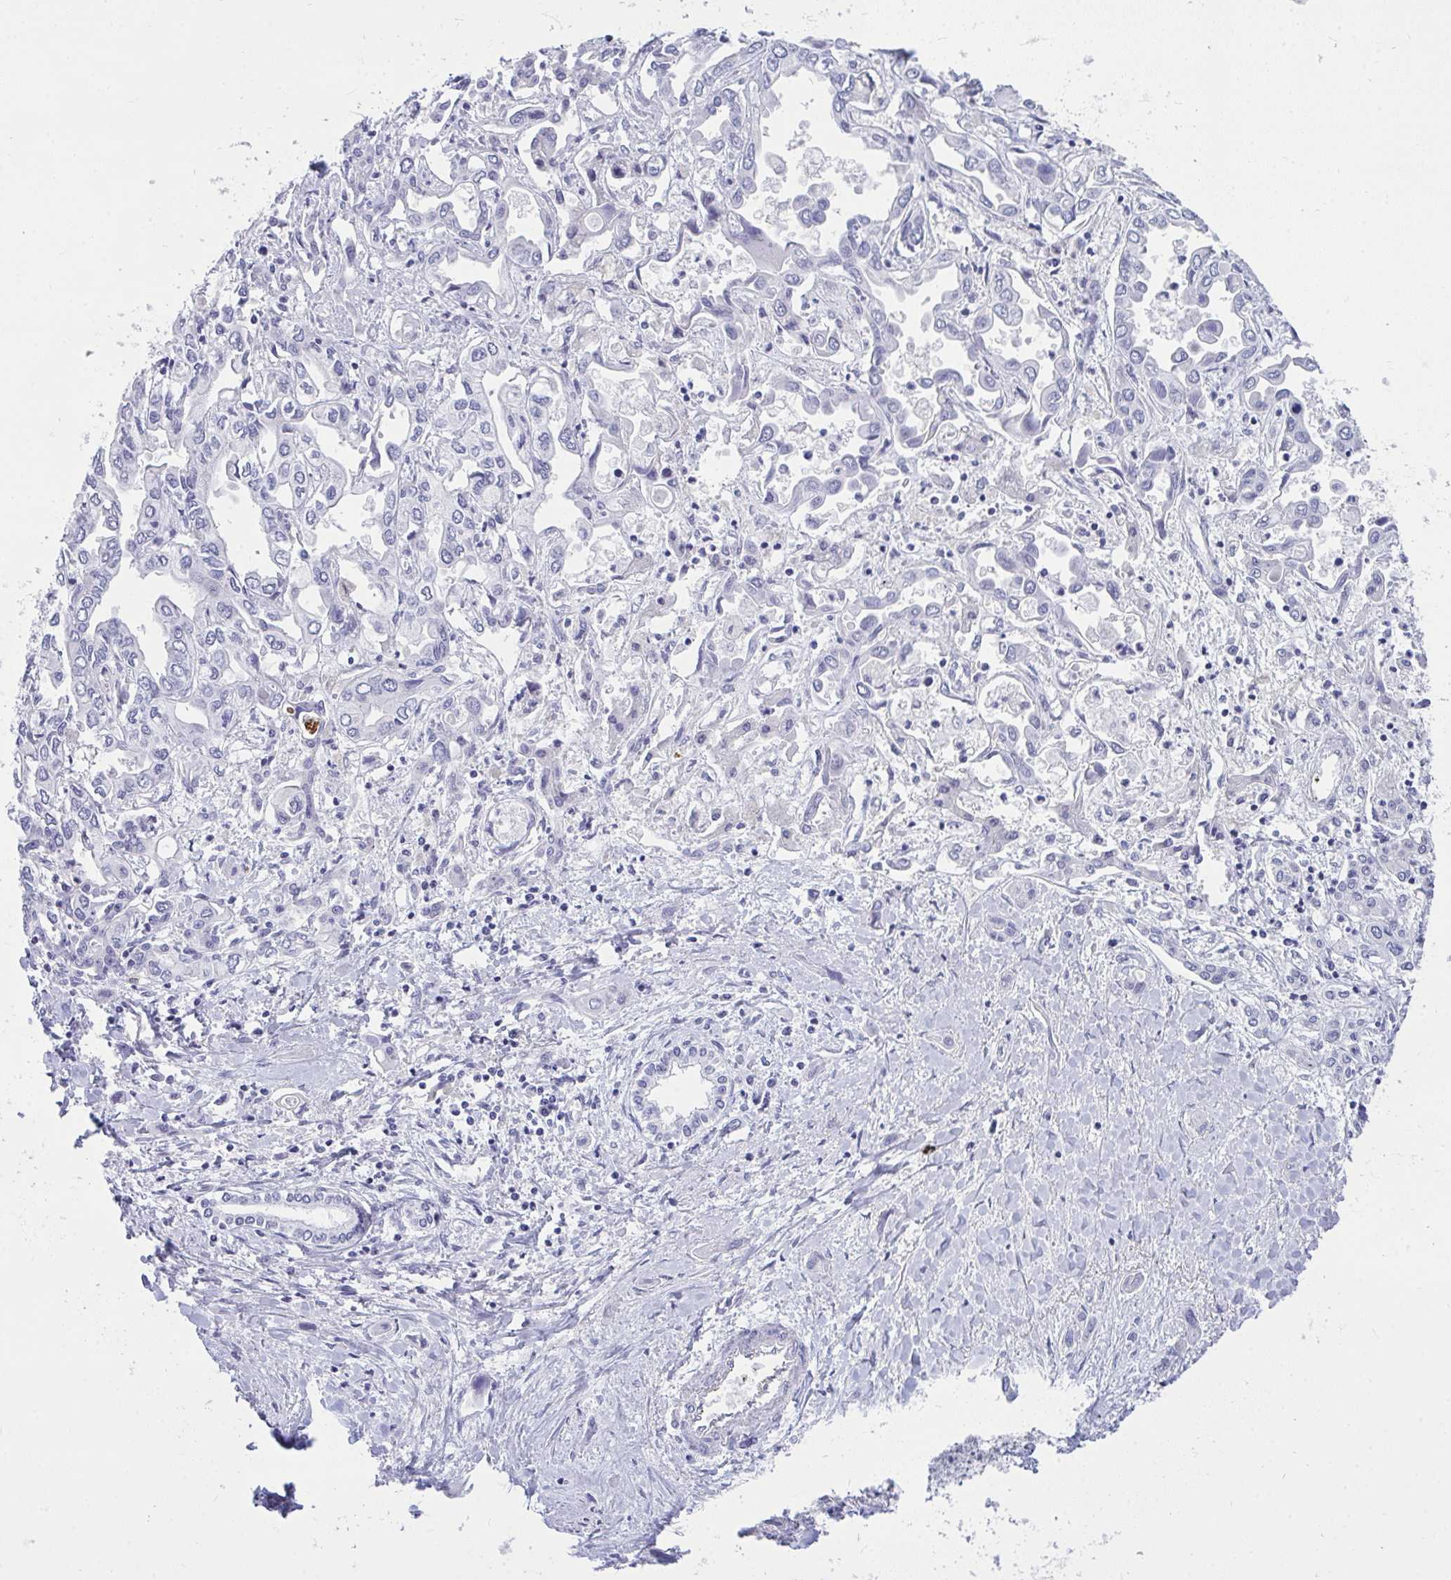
{"staining": {"intensity": "negative", "quantity": "none", "location": "none"}, "tissue": "liver cancer", "cell_type": "Tumor cells", "image_type": "cancer", "snomed": [{"axis": "morphology", "description": "Cholangiocarcinoma"}, {"axis": "topography", "description": "Liver"}], "caption": "Immunohistochemical staining of cholangiocarcinoma (liver) exhibits no significant positivity in tumor cells.", "gene": "TSBP1", "patient": {"sex": "female", "age": 64}}